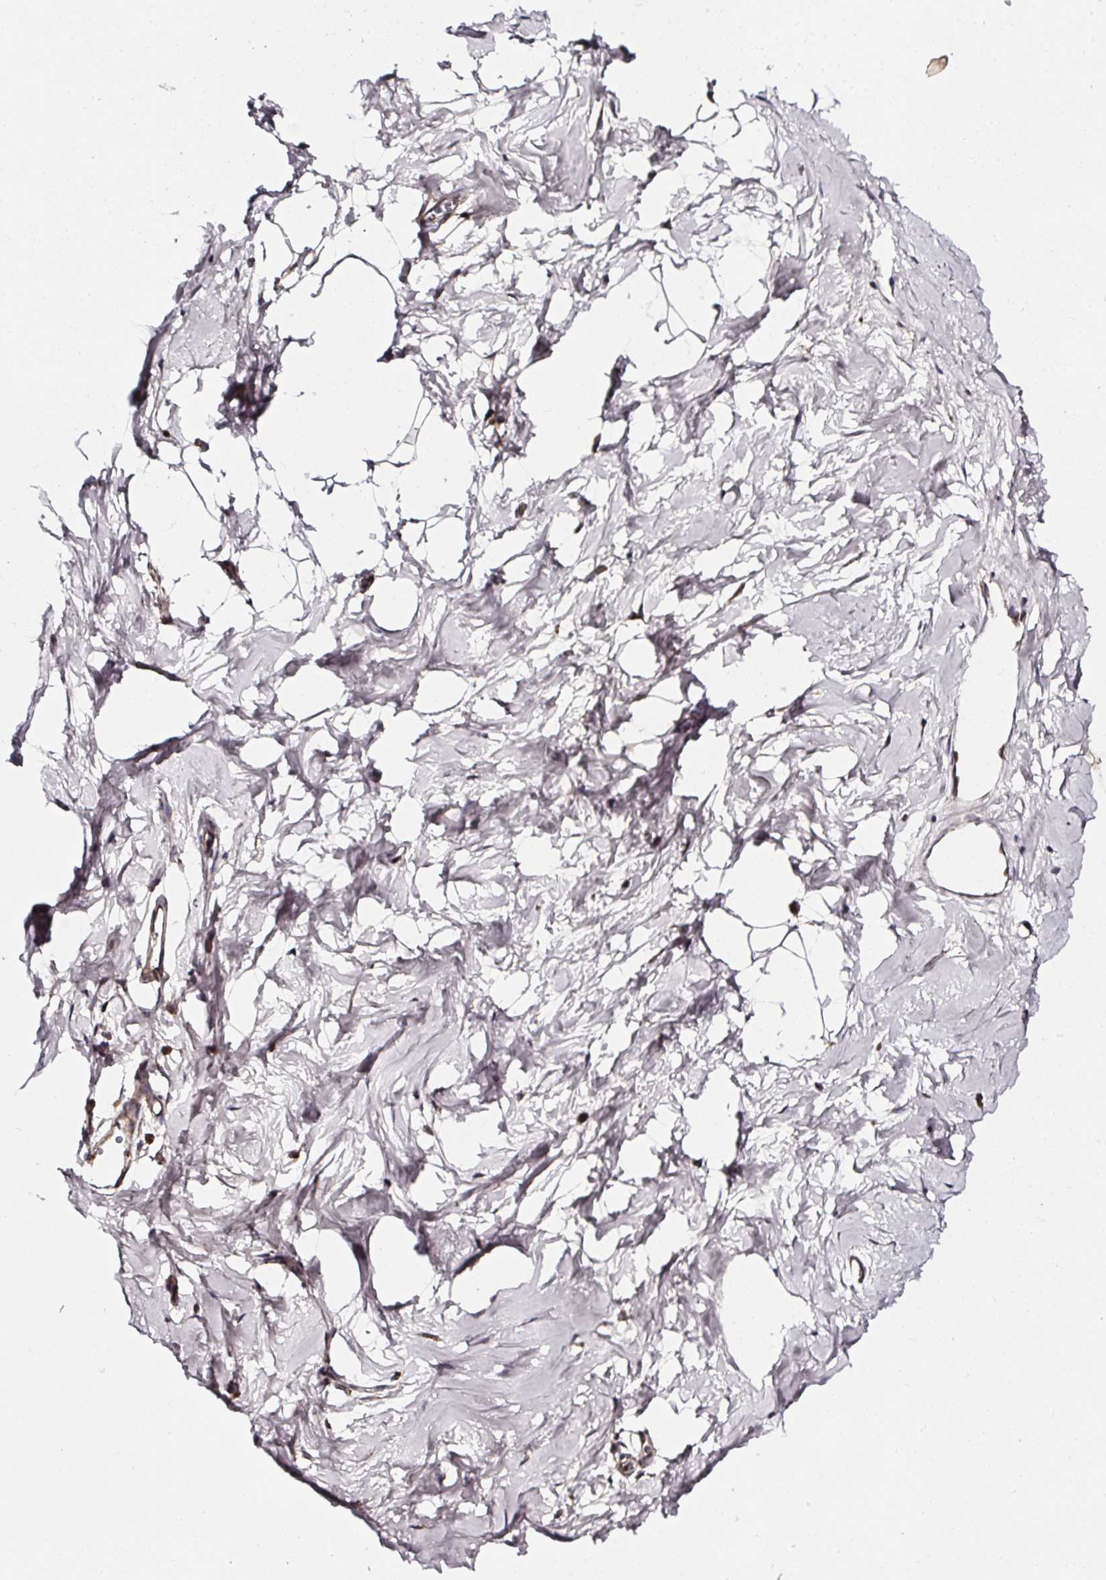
{"staining": {"intensity": "negative", "quantity": "none", "location": "none"}, "tissue": "breast", "cell_type": "Adipocytes", "image_type": "normal", "snomed": [{"axis": "morphology", "description": "Normal tissue, NOS"}, {"axis": "topography", "description": "Breast"}], "caption": "Immunohistochemistry micrograph of unremarkable breast stained for a protein (brown), which displays no staining in adipocytes. Nuclei are stained in blue.", "gene": "ATAD3A", "patient": {"sex": "female", "age": 45}}